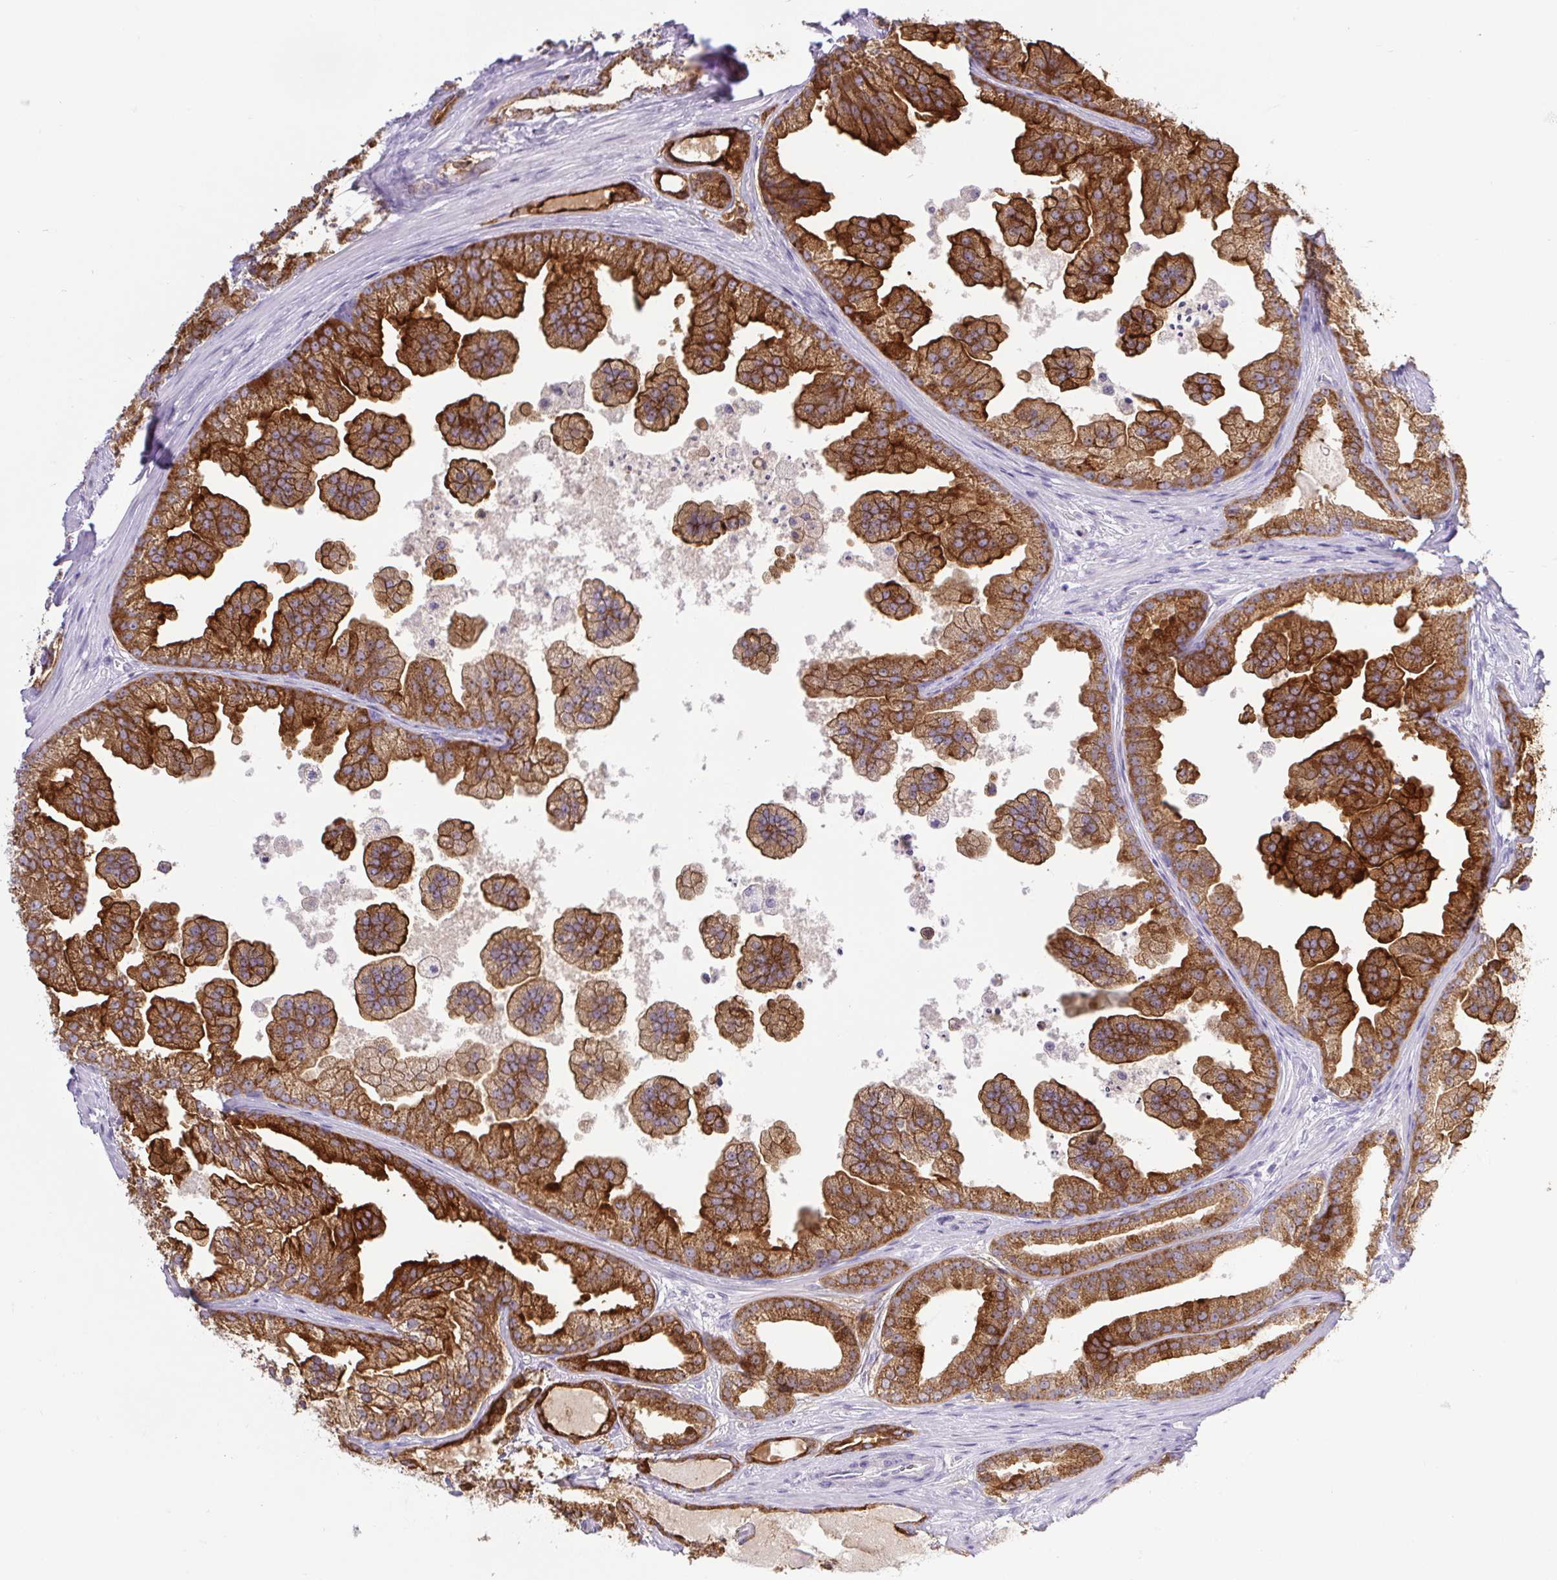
{"staining": {"intensity": "strong", "quantity": ">75%", "location": "nuclear"}, "tissue": "prostate cancer", "cell_type": "Tumor cells", "image_type": "cancer", "snomed": [{"axis": "morphology", "description": "Adenocarcinoma, Low grade"}, {"axis": "topography", "description": "Prostate"}], "caption": "IHC micrograph of neoplastic tissue: prostate cancer (adenocarcinoma (low-grade)) stained using IHC displays high levels of strong protein expression localized specifically in the nuclear of tumor cells, appearing as a nuclear brown color.", "gene": "BCAS1", "patient": {"sex": "male", "age": 65}}